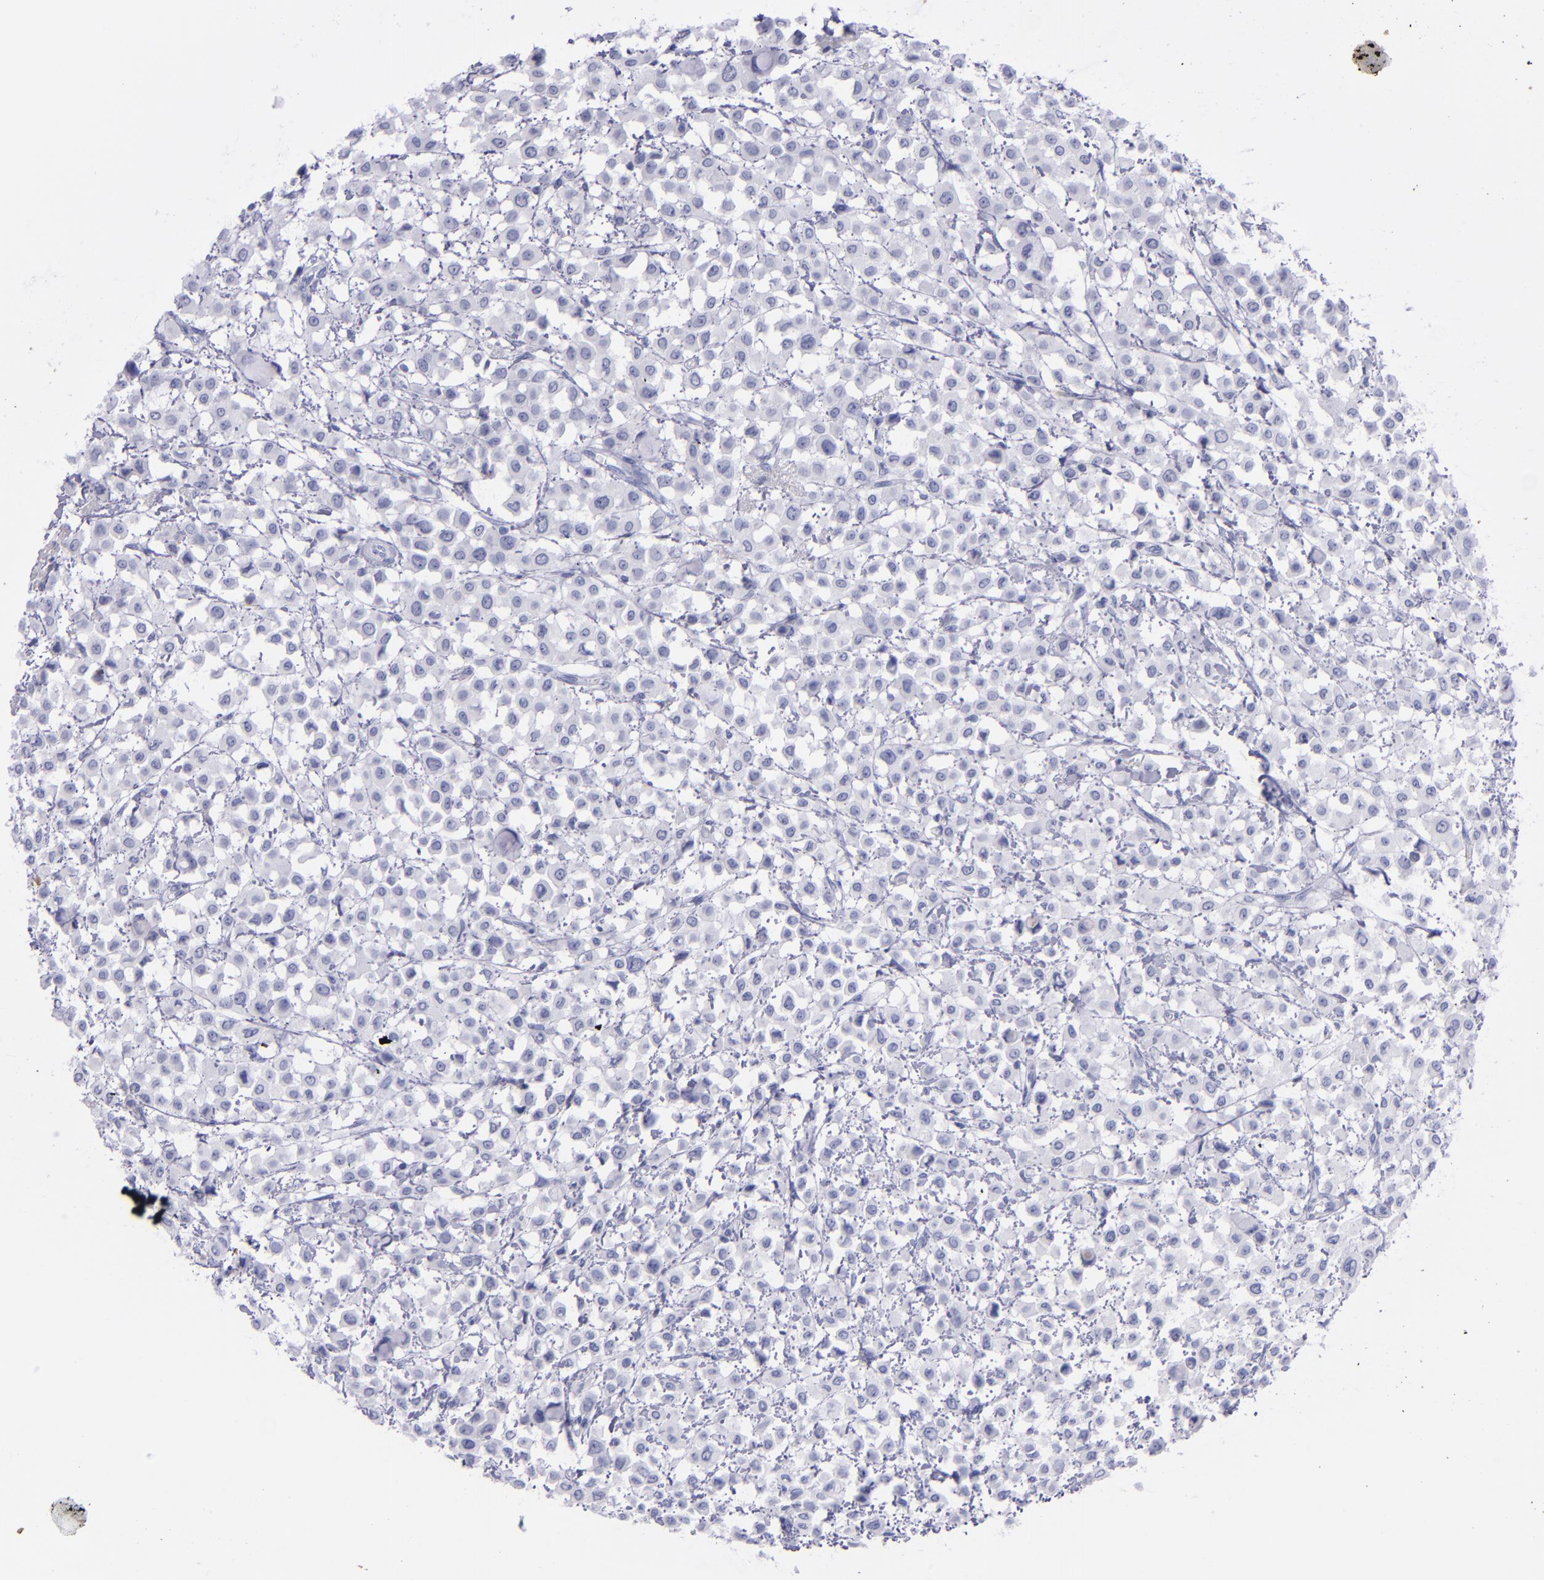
{"staining": {"intensity": "negative", "quantity": "none", "location": "none"}, "tissue": "breast cancer", "cell_type": "Tumor cells", "image_type": "cancer", "snomed": [{"axis": "morphology", "description": "Lobular carcinoma"}, {"axis": "topography", "description": "Breast"}], "caption": "Immunohistochemistry (IHC) of human breast cancer demonstrates no positivity in tumor cells. (DAB immunohistochemistry with hematoxylin counter stain).", "gene": "CD37", "patient": {"sex": "female", "age": 85}}